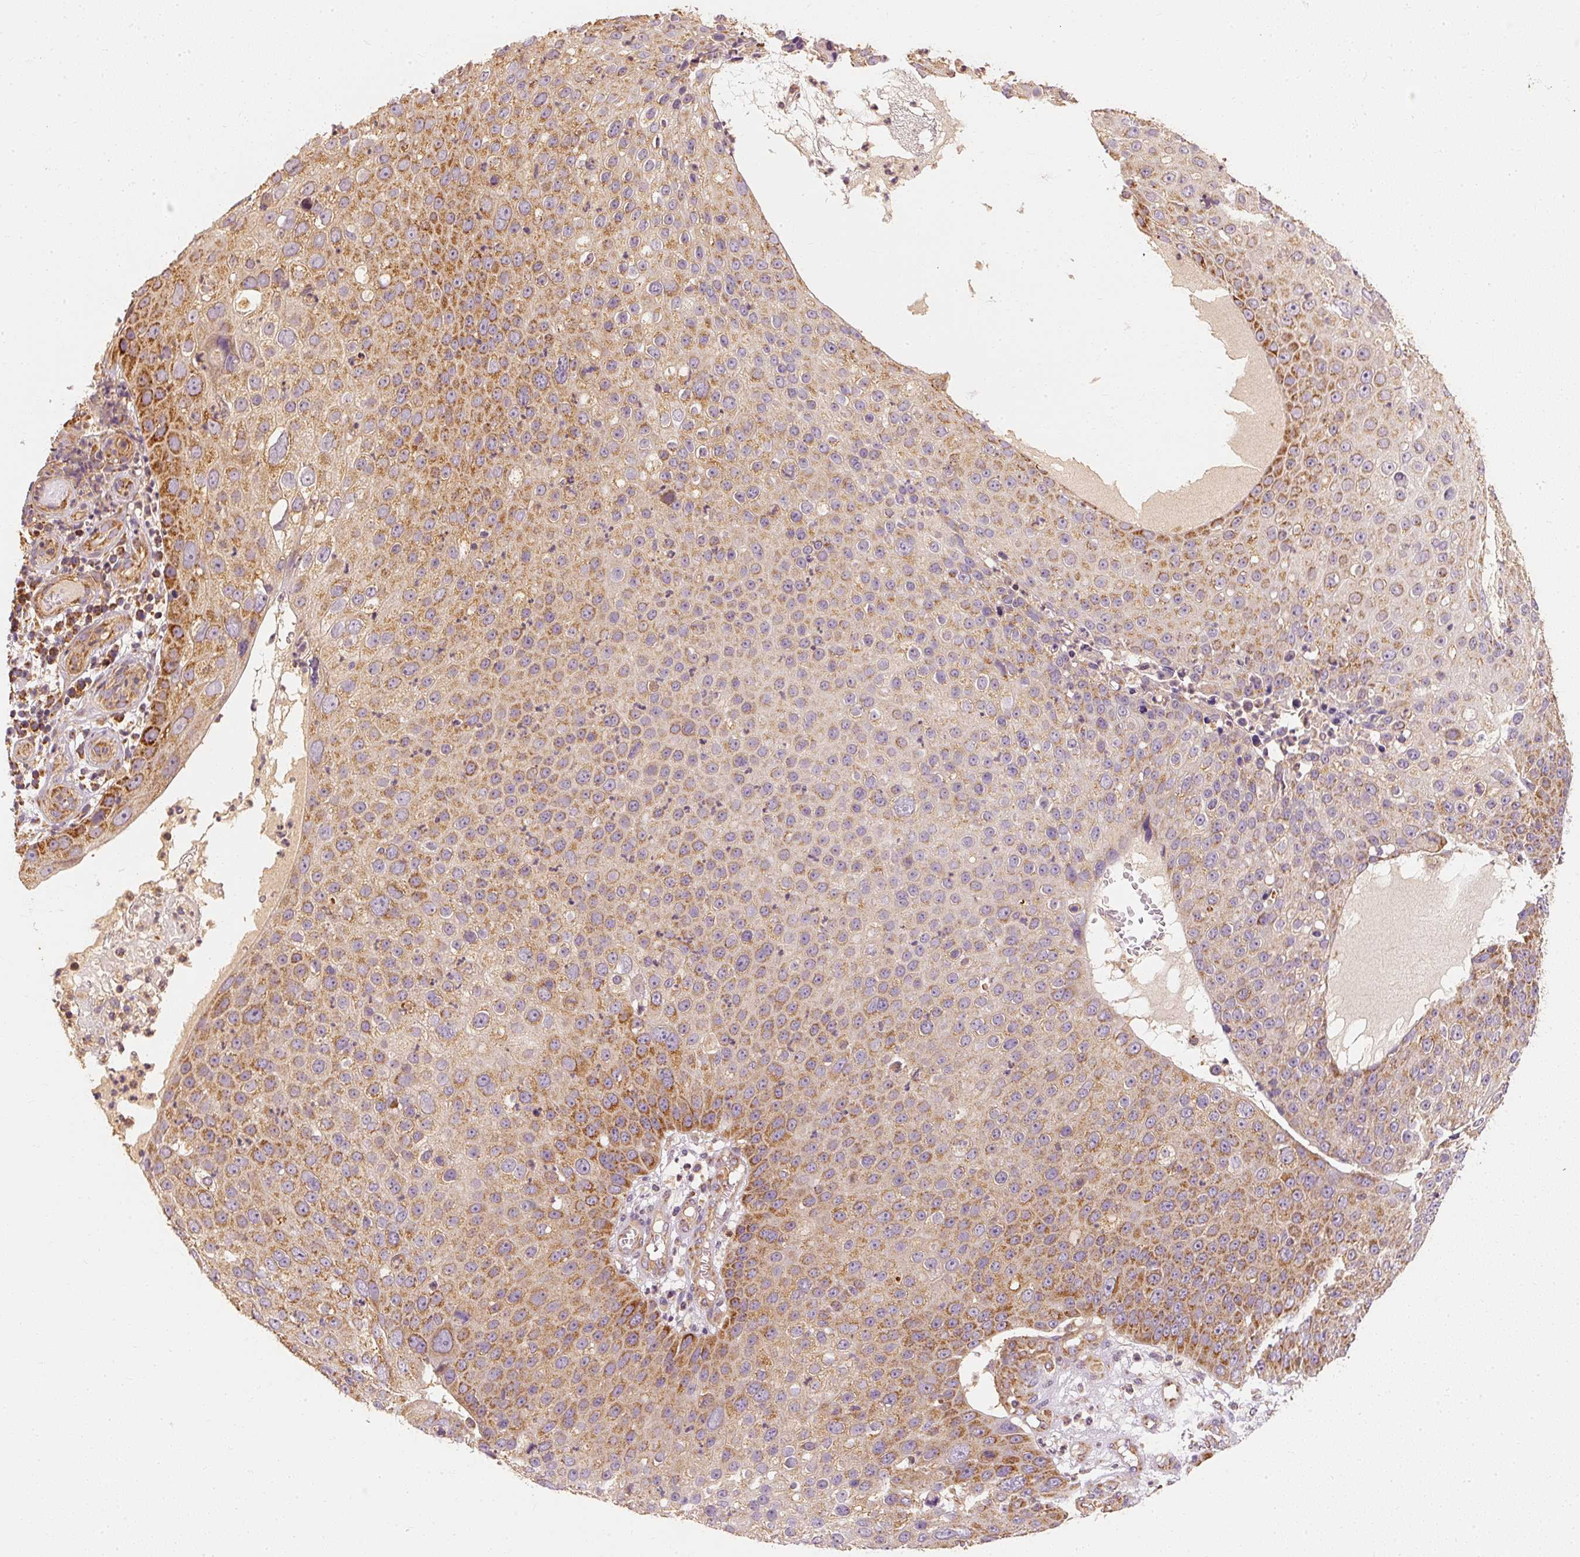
{"staining": {"intensity": "moderate", "quantity": ">75%", "location": "cytoplasmic/membranous"}, "tissue": "skin cancer", "cell_type": "Tumor cells", "image_type": "cancer", "snomed": [{"axis": "morphology", "description": "Squamous cell carcinoma, NOS"}, {"axis": "topography", "description": "Skin"}], "caption": "A micrograph of human skin cancer (squamous cell carcinoma) stained for a protein reveals moderate cytoplasmic/membranous brown staining in tumor cells.", "gene": "TOMM40", "patient": {"sex": "male", "age": 71}}